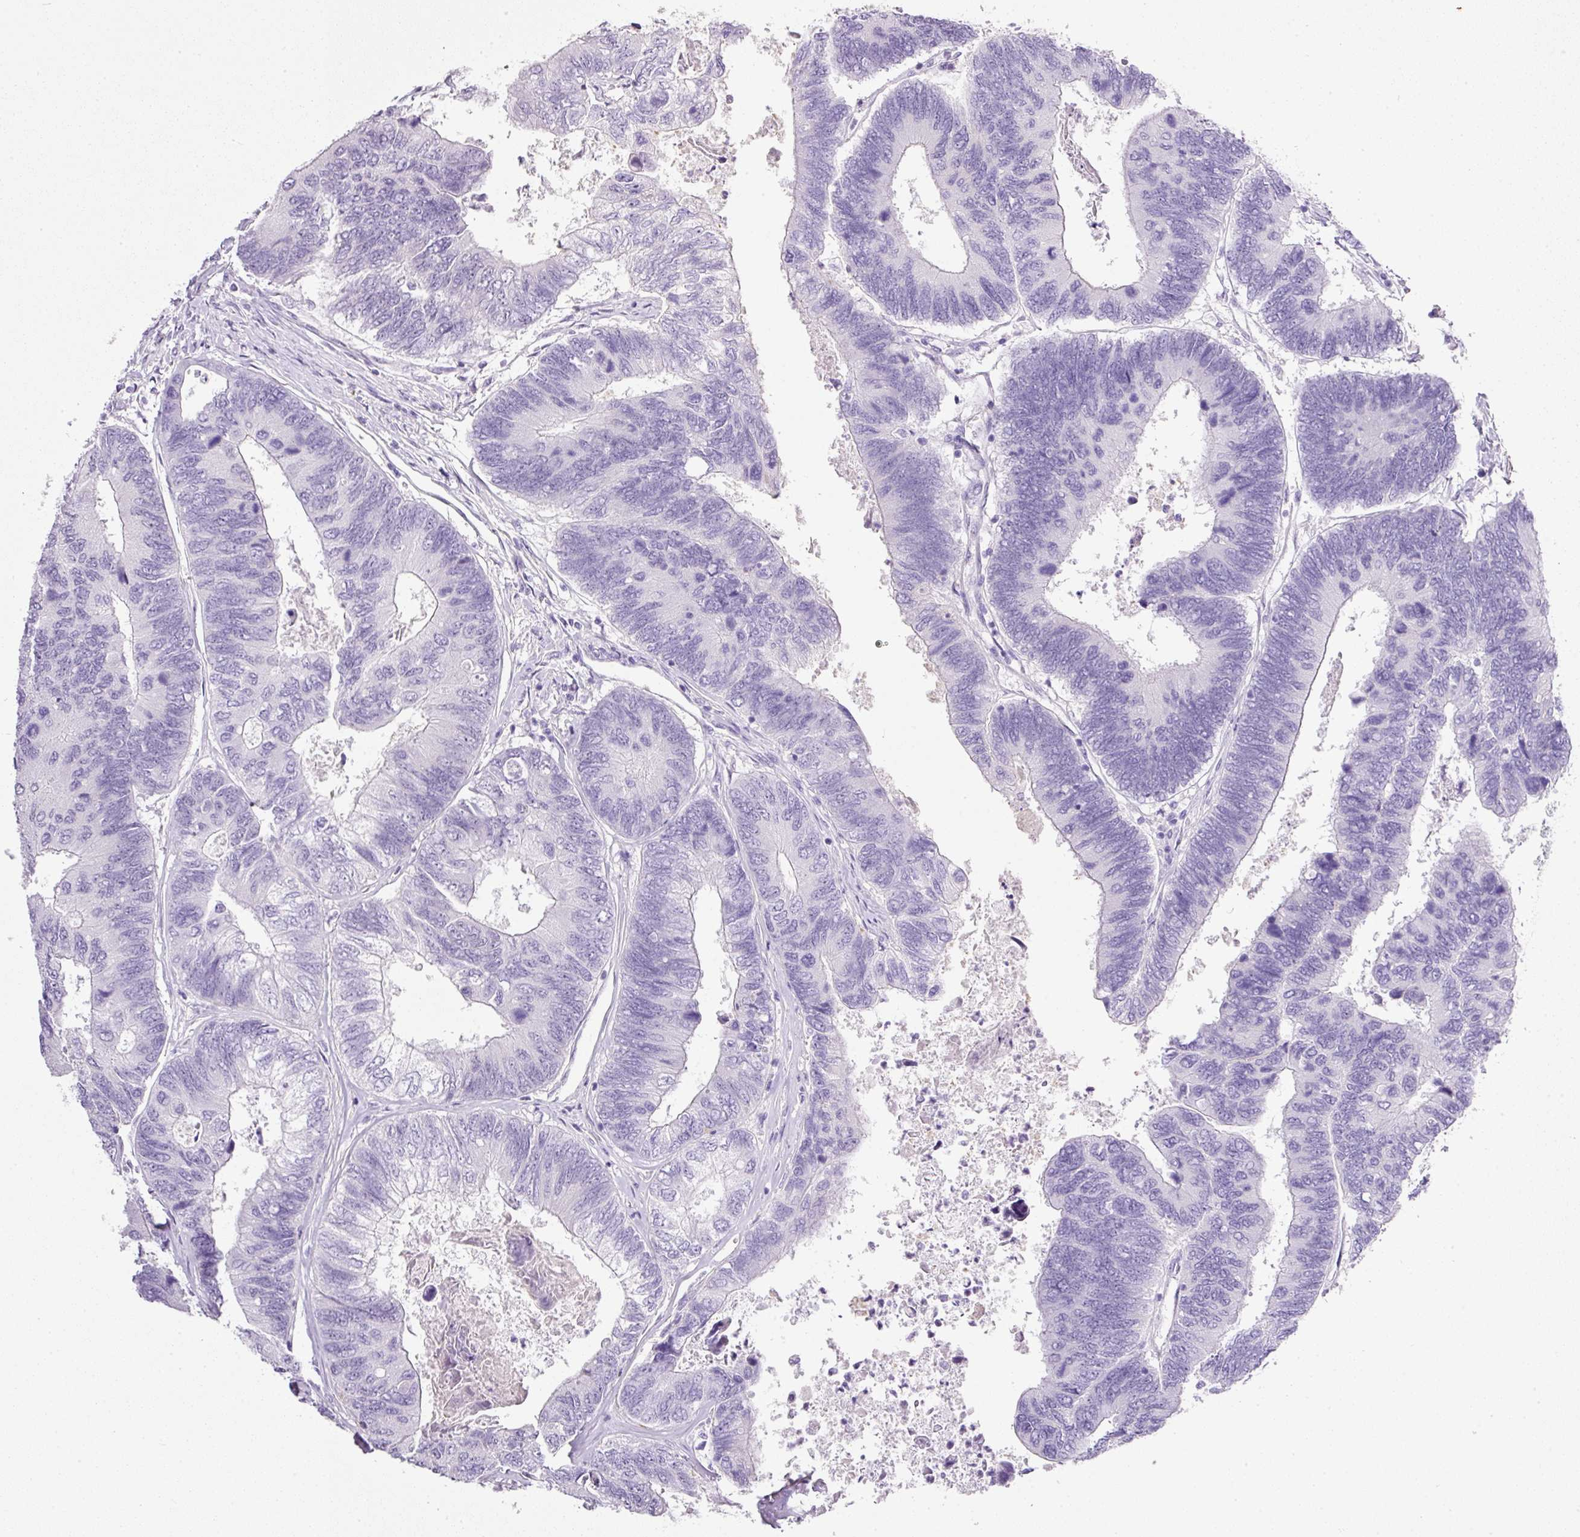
{"staining": {"intensity": "negative", "quantity": "none", "location": "none"}, "tissue": "colorectal cancer", "cell_type": "Tumor cells", "image_type": "cancer", "snomed": [{"axis": "morphology", "description": "Adenocarcinoma, NOS"}, {"axis": "topography", "description": "Colon"}], "caption": "Immunohistochemistry histopathology image of neoplastic tissue: colorectal cancer (adenocarcinoma) stained with DAB (3,3'-diaminobenzidine) demonstrates no significant protein expression in tumor cells. (Stains: DAB (3,3'-diaminobenzidine) IHC with hematoxylin counter stain, Microscopy: brightfield microscopy at high magnification).", "gene": "BSND", "patient": {"sex": "female", "age": 67}}